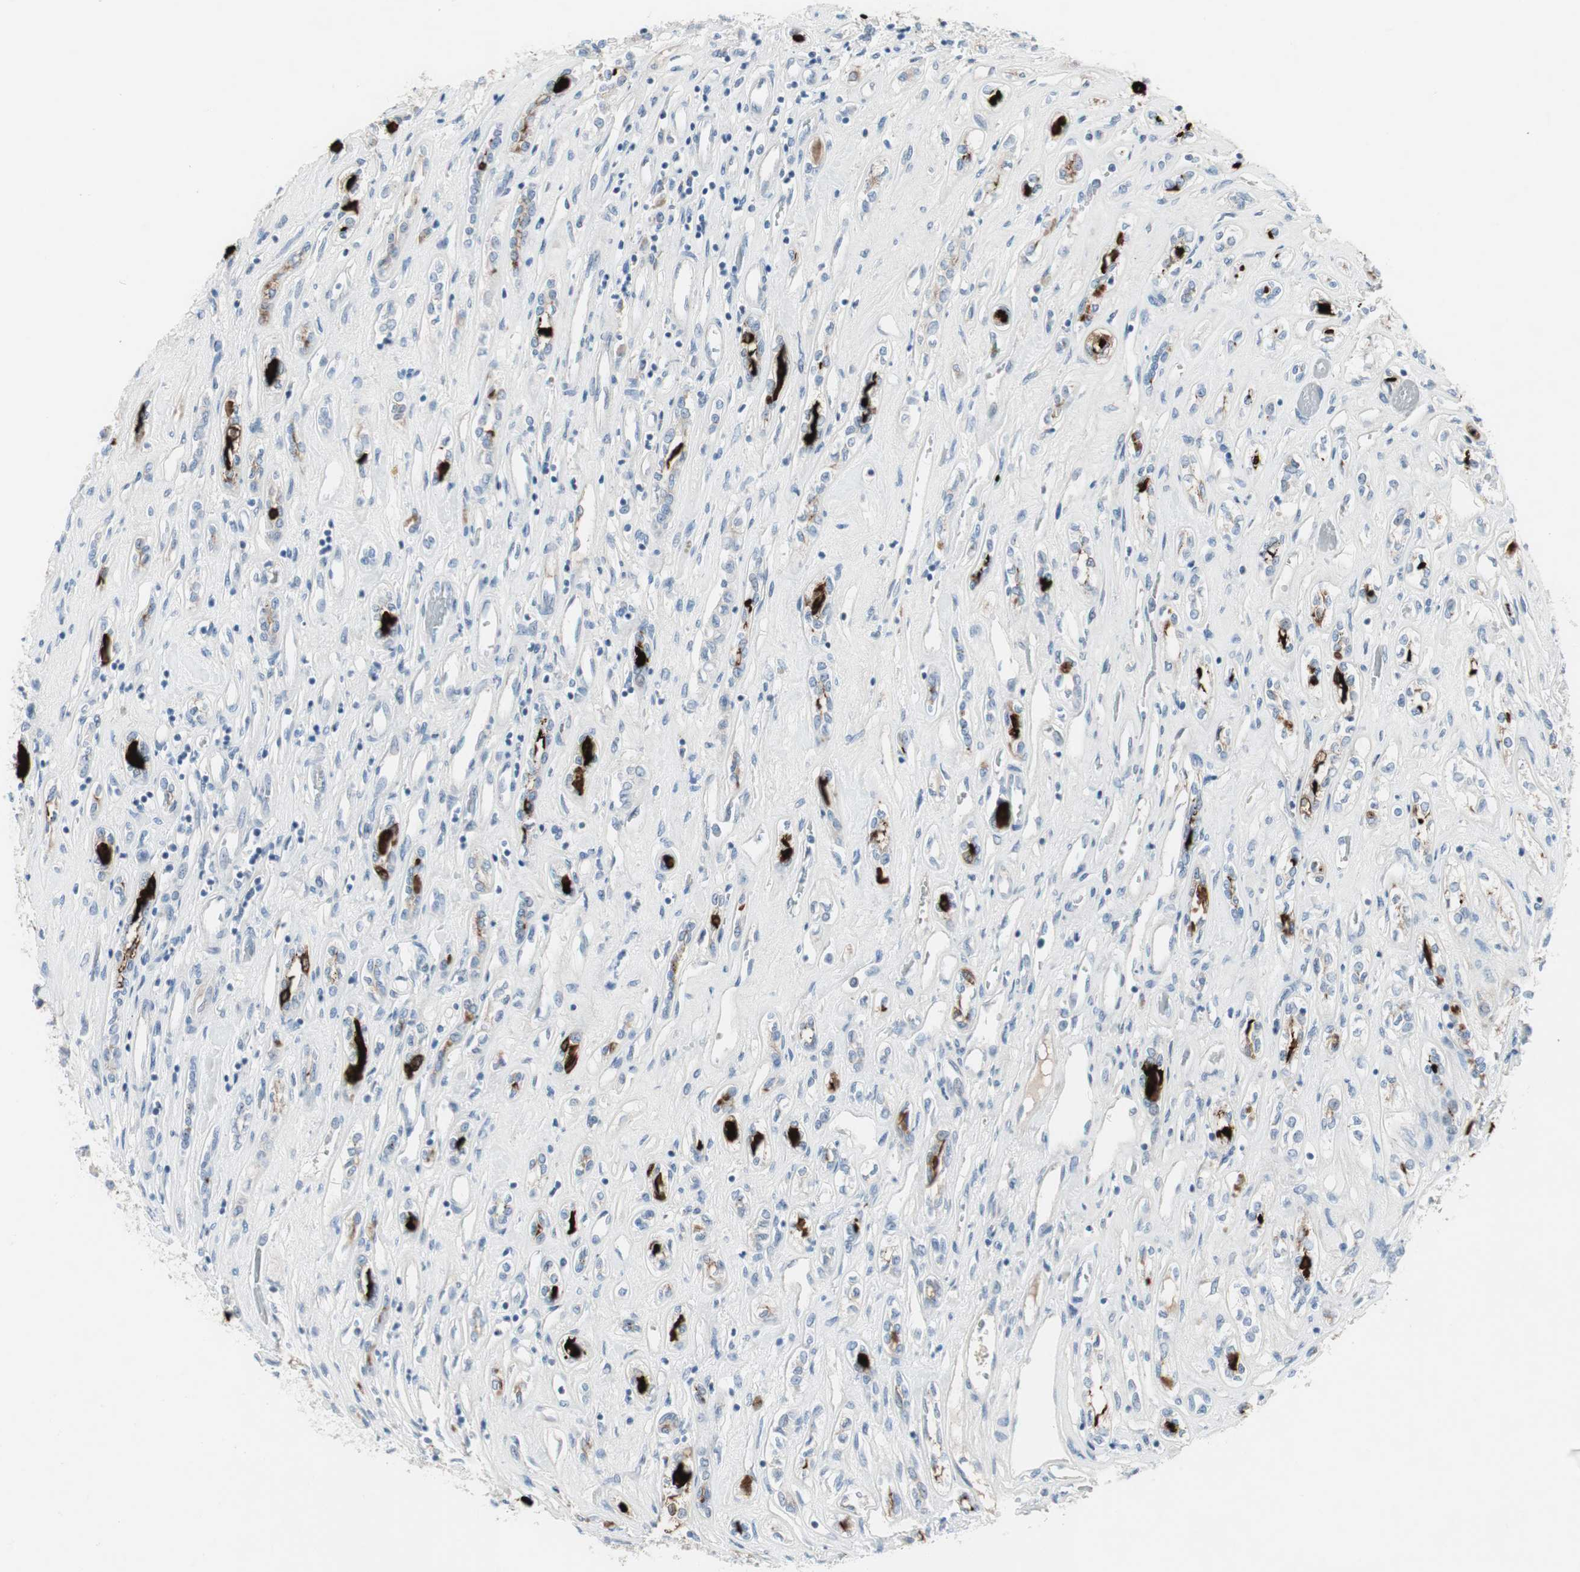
{"staining": {"intensity": "negative", "quantity": "none", "location": "none"}, "tissue": "renal cancer", "cell_type": "Tumor cells", "image_type": "cancer", "snomed": [{"axis": "morphology", "description": "Adenocarcinoma, NOS"}, {"axis": "topography", "description": "Kidney"}], "caption": "IHC histopathology image of human renal adenocarcinoma stained for a protein (brown), which demonstrates no staining in tumor cells.", "gene": "PIGR", "patient": {"sex": "female", "age": 70}}